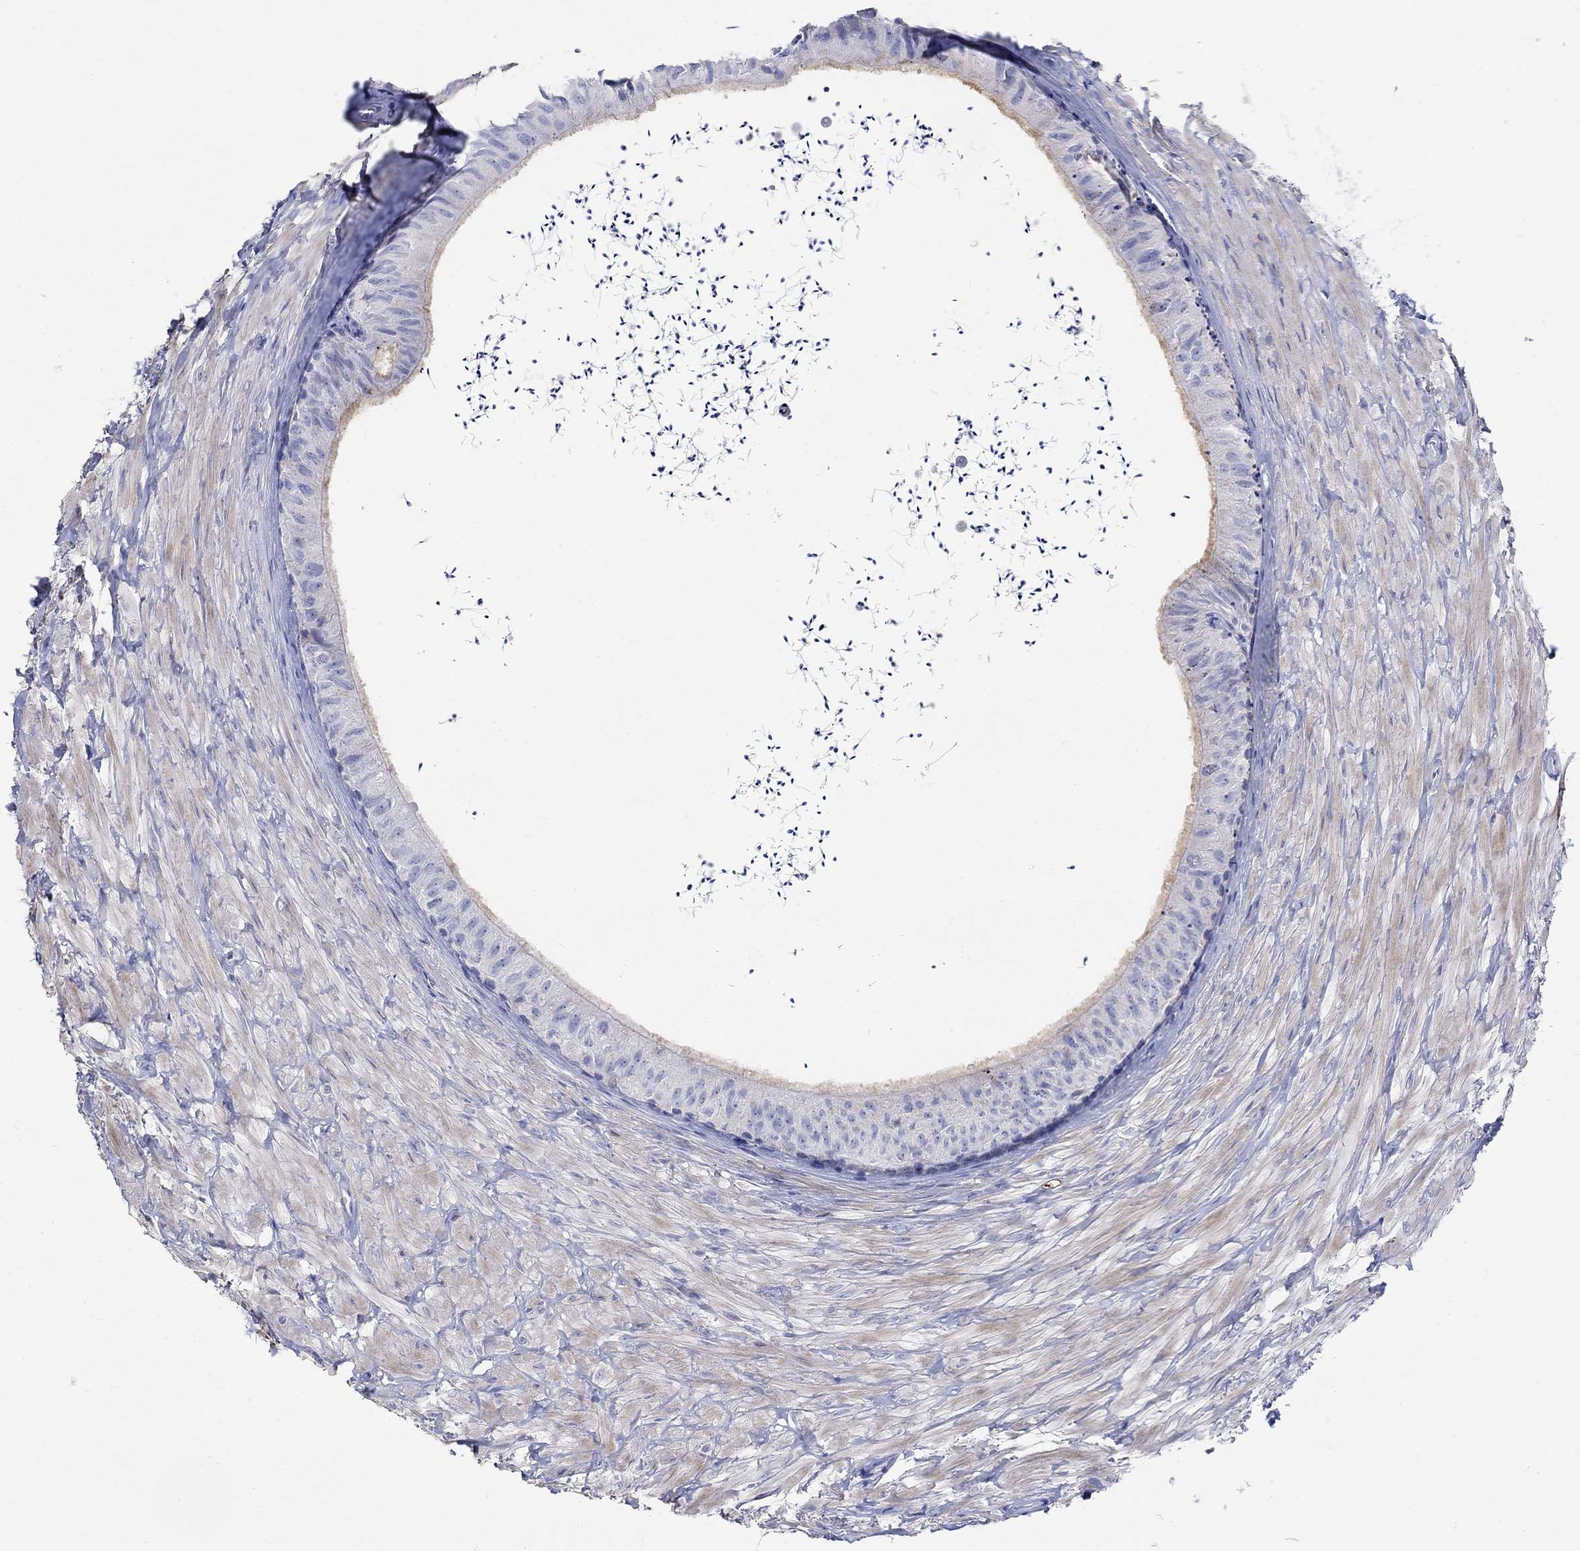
{"staining": {"intensity": "moderate", "quantity": "25%-75%", "location": "cytoplasmic/membranous"}, "tissue": "epididymis", "cell_type": "Glandular cells", "image_type": "normal", "snomed": [{"axis": "morphology", "description": "Normal tissue, NOS"}, {"axis": "topography", "description": "Epididymis"}], "caption": "Glandular cells reveal medium levels of moderate cytoplasmic/membranous expression in approximately 25%-75% of cells in normal human epididymis. The staining was performed using DAB to visualize the protein expression in brown, while the nuclei were stained in blue with hematoxylin (Magnification: 20x).", "gene": "P2RY6", "patient": {"sex": "male", "age": 32}}